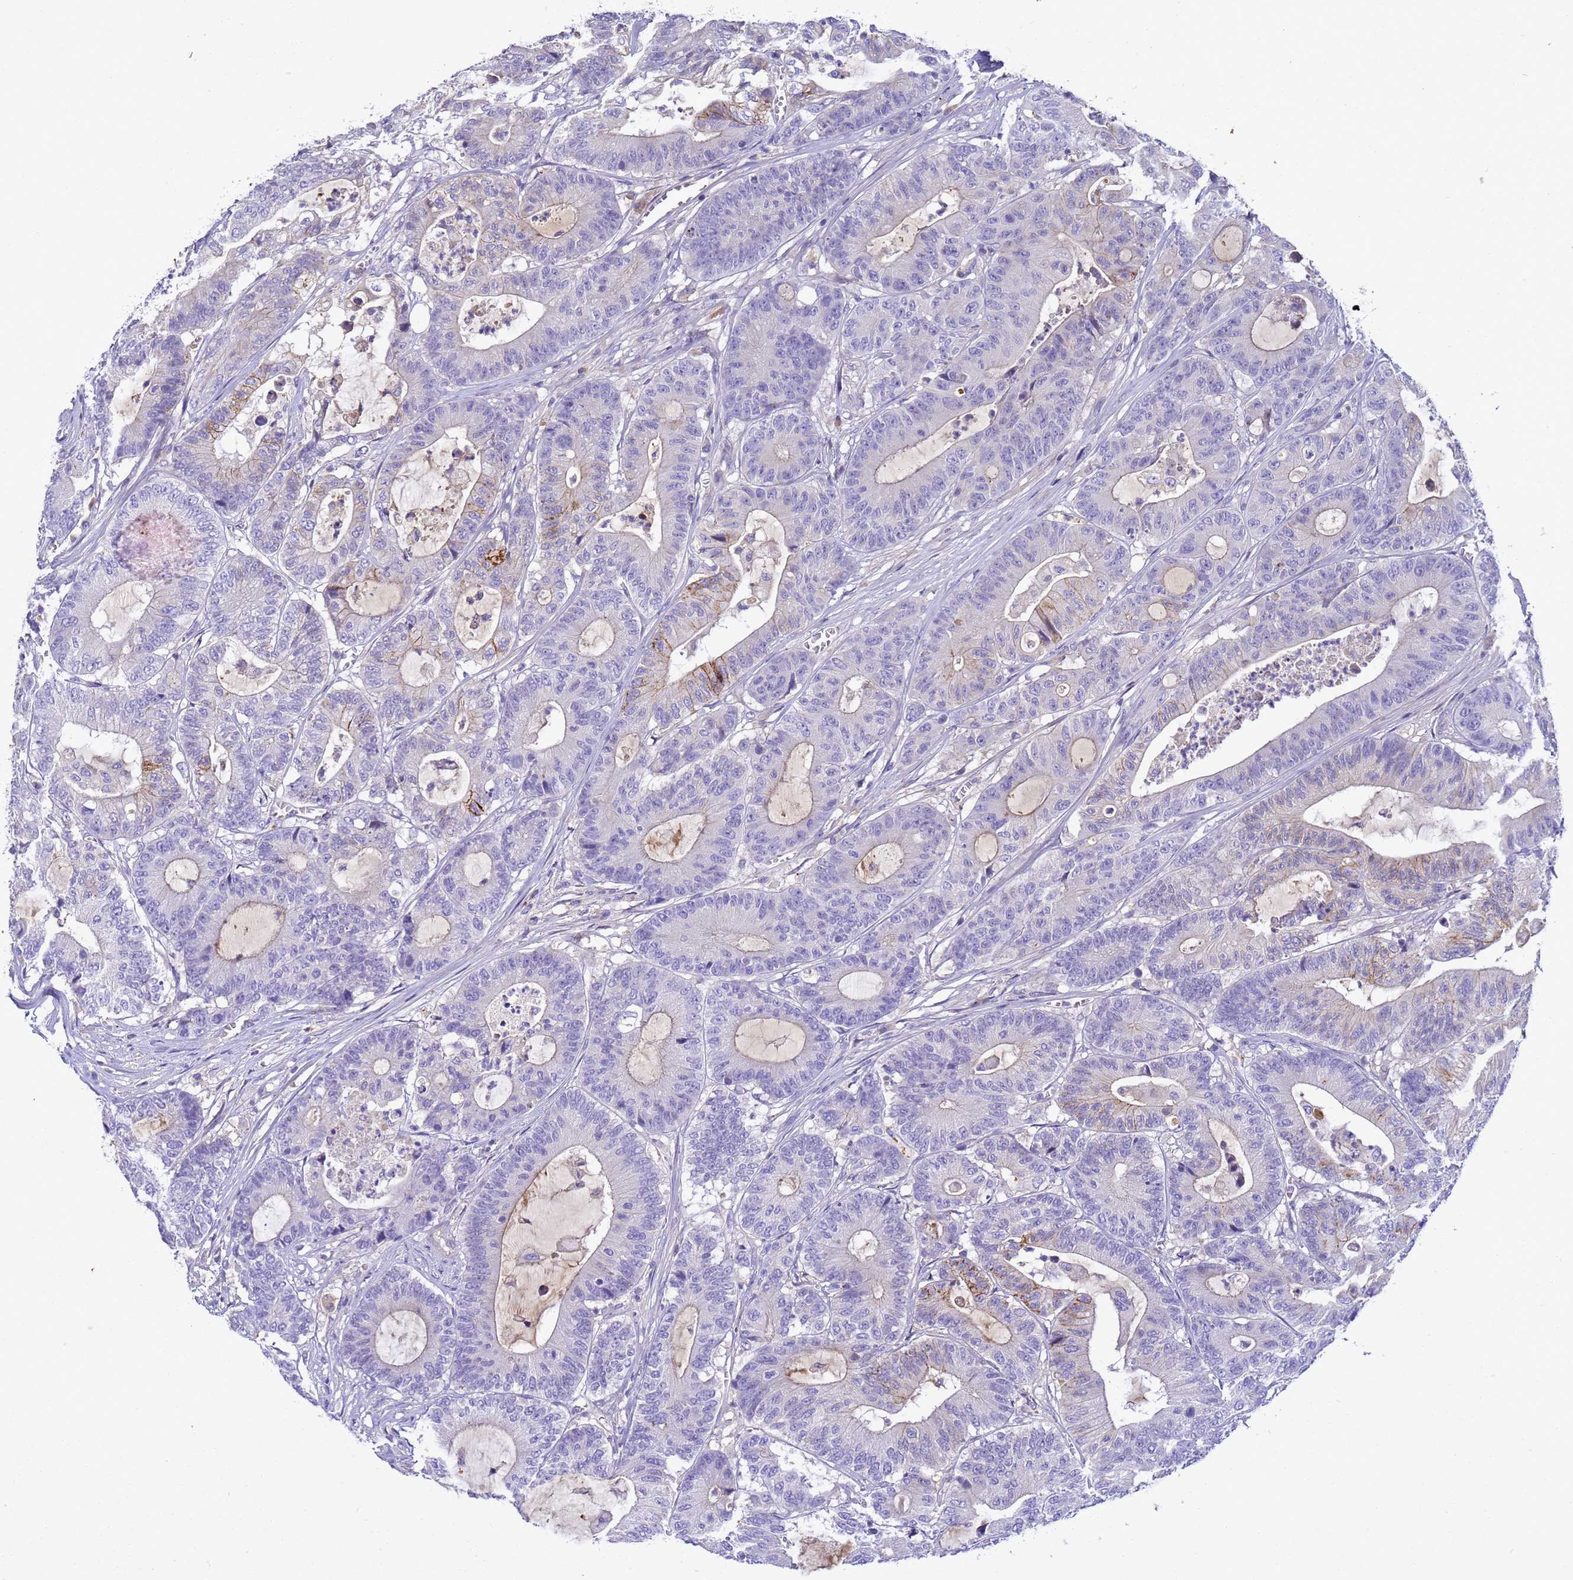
{"staining": {"intensity": "moderate", "quantity": "<25%", "location": "cytoplasmic/membranous"}, "tissue": "colorectal cancer", "cell_type": "Tumor cells", "image_type": "cancer", "snomed": [{"axis": "morphology", "description": "Adenocarcinoma, NOS"}, {"axis": "topography", "description": "Colon"}], "caption": "Moderate cytoplasmic/membranous protein positivity is appreciated in about <25% of tumor cells in colorectal cancer.", "gene": "TBCD", "patient": {"sex": "female", "age": 84}}